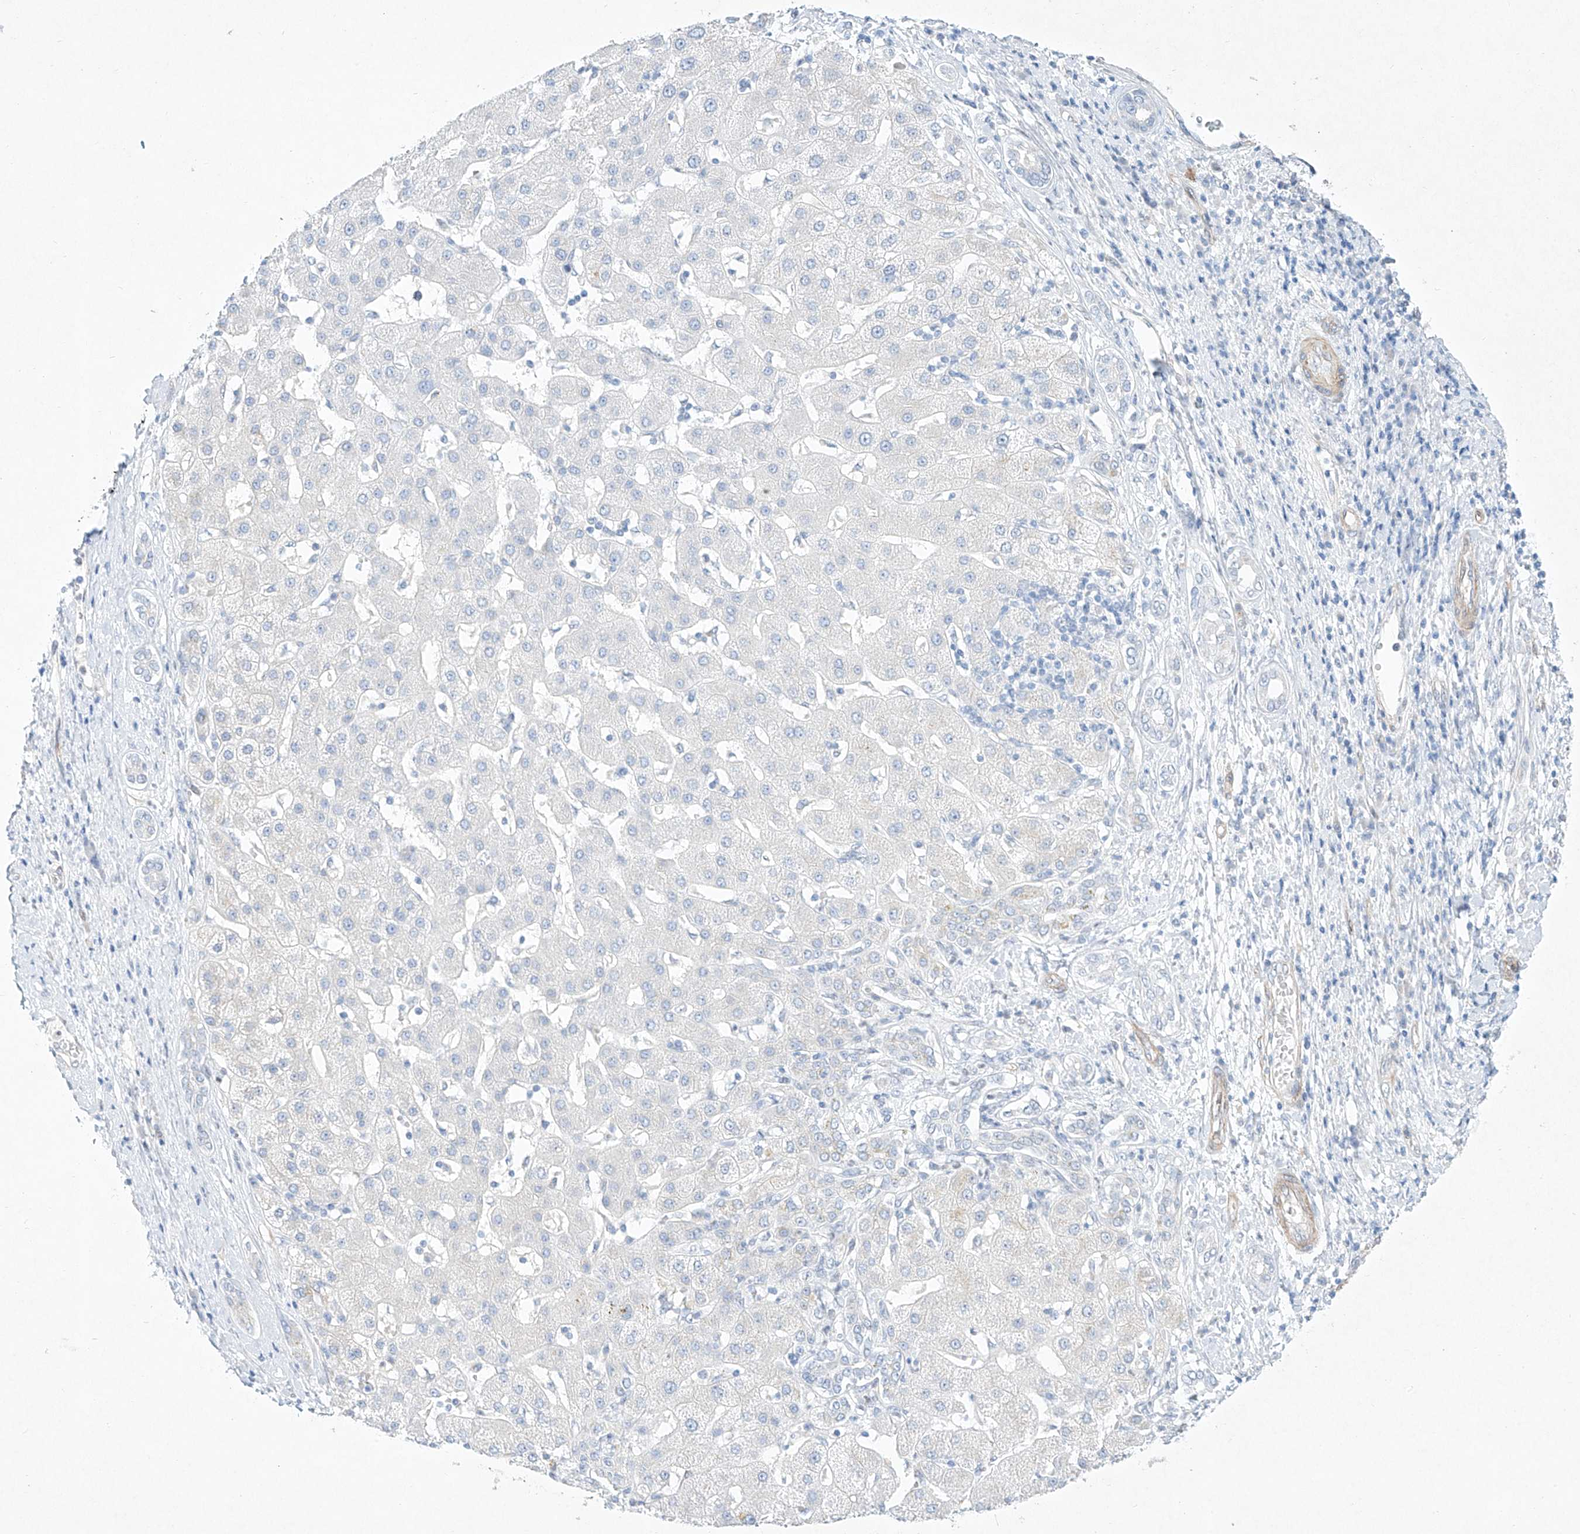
{"staining": {"intensity": "negative", "quantity": "none", "location": "none"}, "tissue": "liver cancer", "cell_type": "Tumor cells", "image_type": "cancer", "snomed": [{"axis": "morphology", "description": "Carcinoma, Hepatocellular, NOS"}, {"axis": "topography", "description": "Liver"}], "caption": "High power microscopy photomicrograph of an immunohistochemistry image of liver cancer (hepatocellular carcinoma), revealing no significant expression in tumor cells.", "gene": "REEP2", "patient": {"sex": "male", "age": 65}}